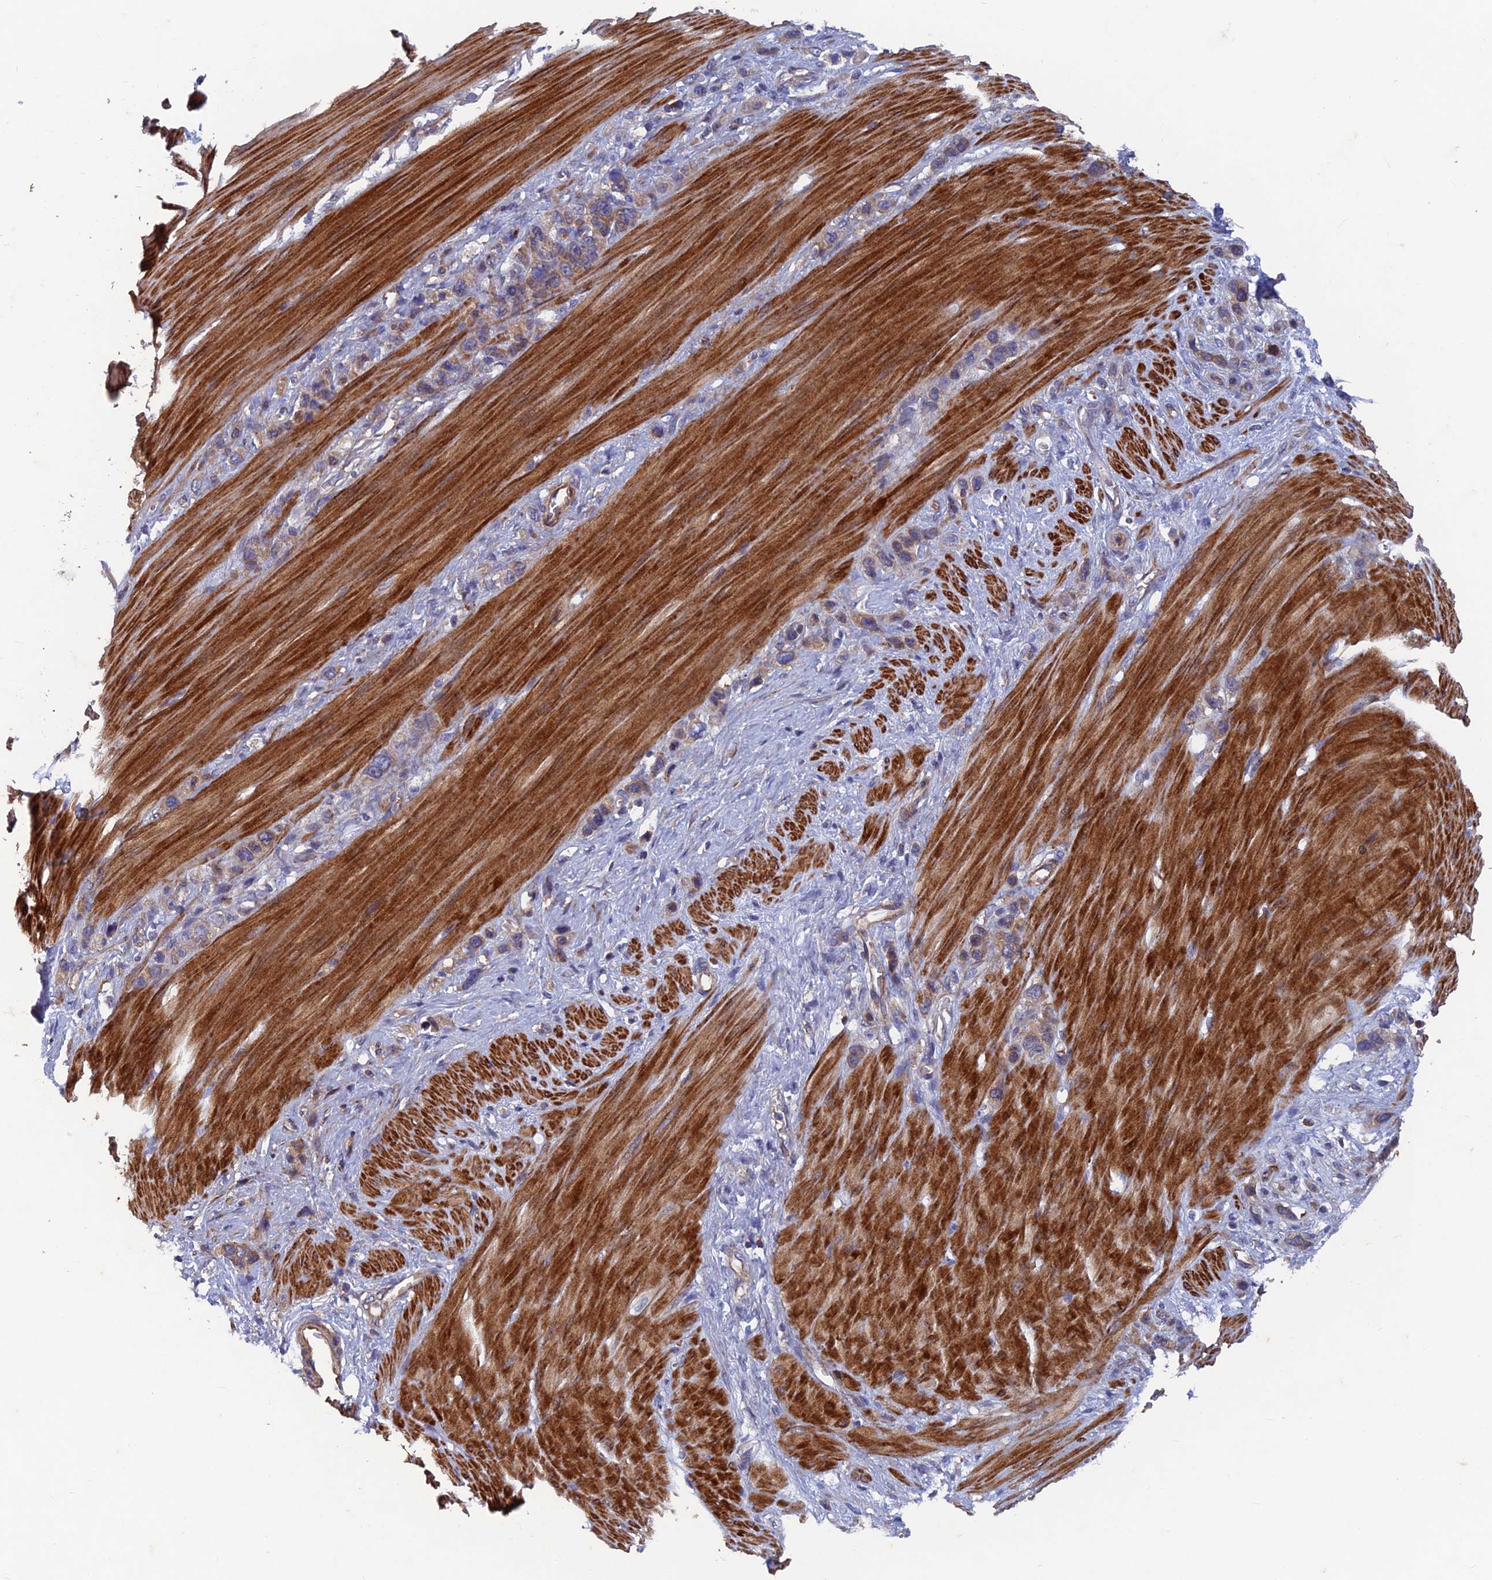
{"staining": {"intensity": "weak", "quantity": ">75%", "location": "cytoplasmic/membranous"}, "tissue": "stomach cancer", "cell_type": "Tumor cells", "image_type": "cancer", "snomed": [{"axis": "morphology", "description": "Adenocarcinoma, NOS"}, {"axis": "morphology", "description": "Adenocarcinoma, High grade"}, {"axis": "topography", "description": "Stomach, upper"}, {"axis": "topography", "description": "Stomach, lower"}], "caption": "High-power microscopy captured an immunohistochemistry (IHC) photomicrograph of high-grade adenocarcinoma (stomach), revealing weak cytoplasmic/membranous positivity in approximately >75% of tumor cells.", "gene": "NCAPG", "patient": {"sex": "female", "age": 65}}